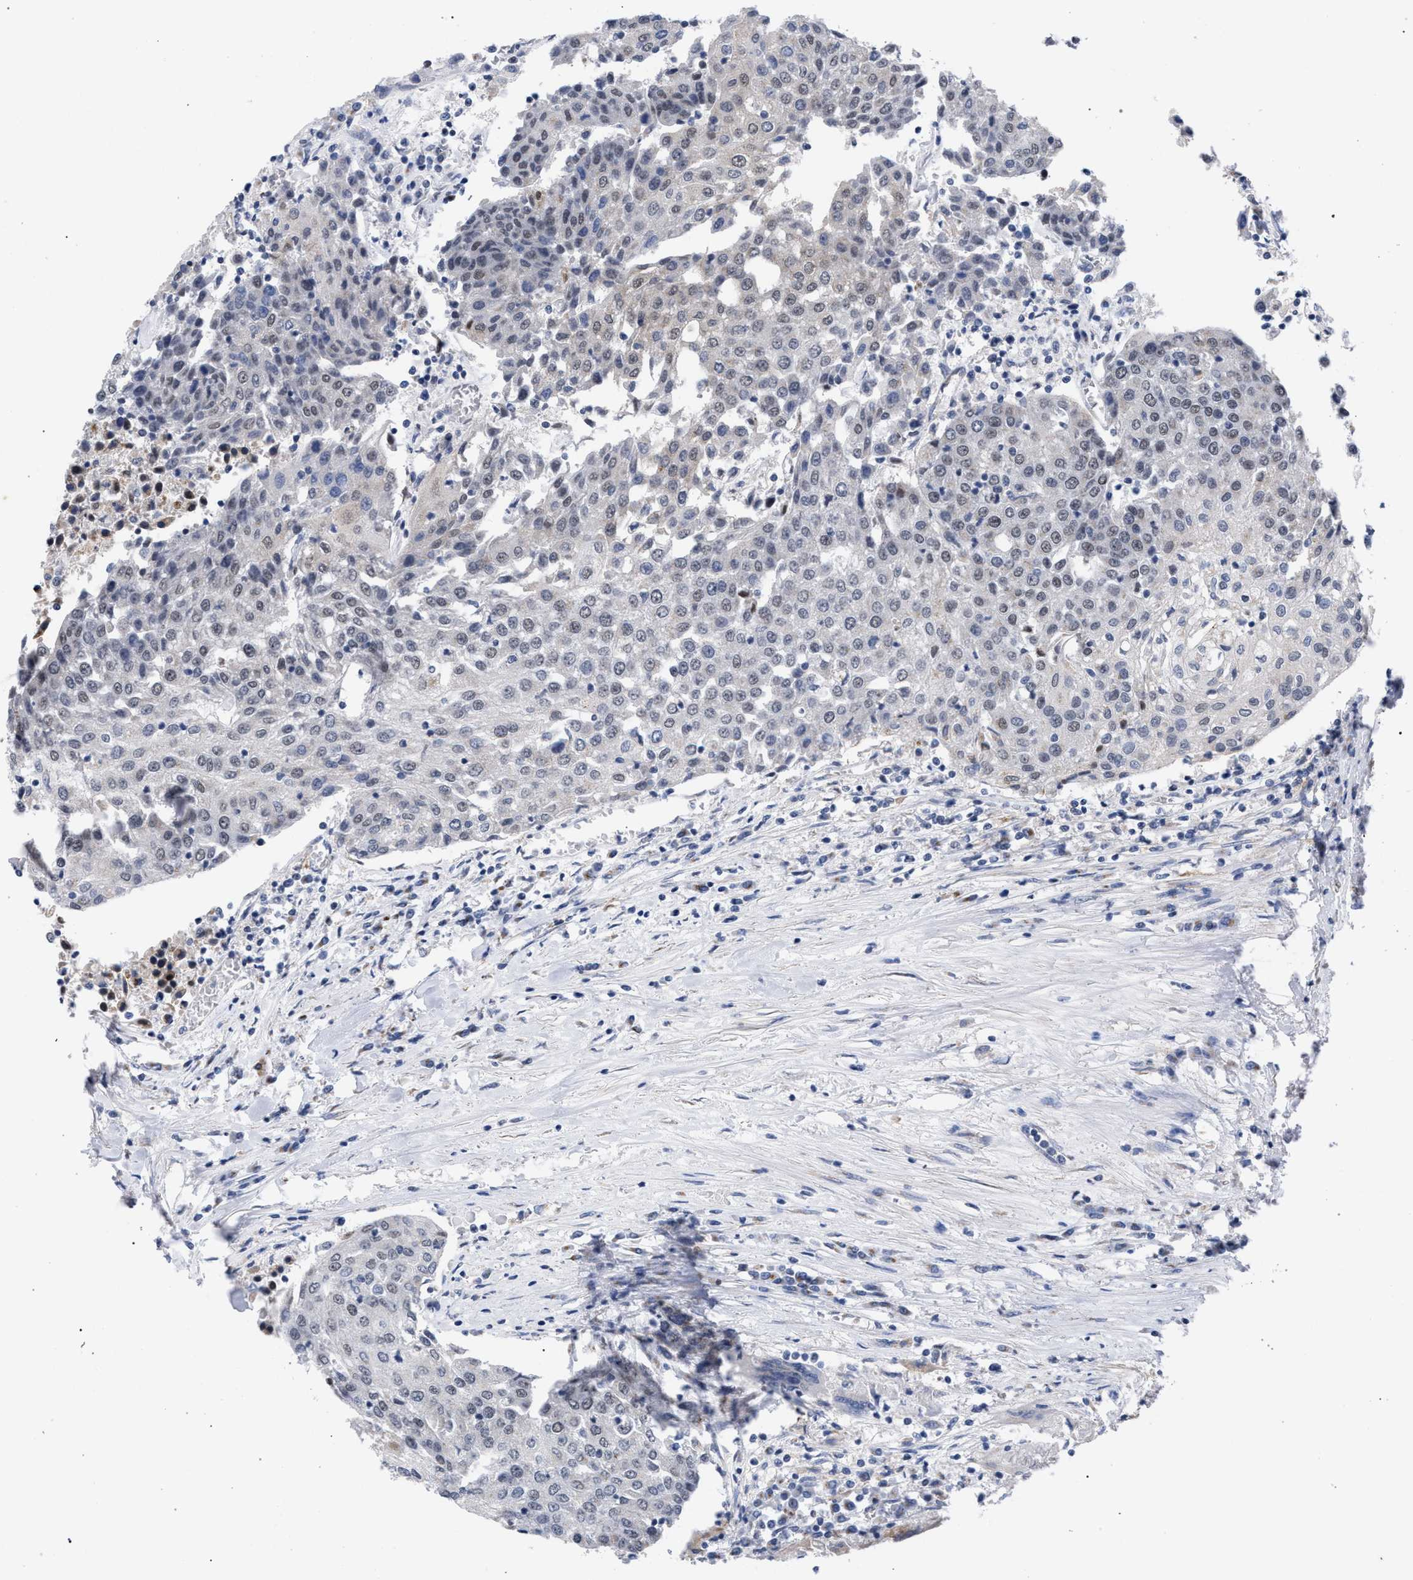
{"staining": {"intensity": "weak", "quantity": "<25%", "location": "nuclear"}, "tissue": "urothelial cancer", "cell_type": "Tumor cells", "image_type": "cancer", "snomed": [{"axis": "morphology", "description": "Urothelial carcinoma, High grade"}, {"axis": "topography", "description": "Urinary bladder"}], "caption": "High magnification brightfield microscopy of high-grade urothelial carcinoma stained with DAB (3,3'-diaminobenzidine) (brown) and counterstained with hematoxylin (blue): tumor cells show no significant staining.", "gene": "GOLGA2", "patient": {"sex": "female", "age": 85}}